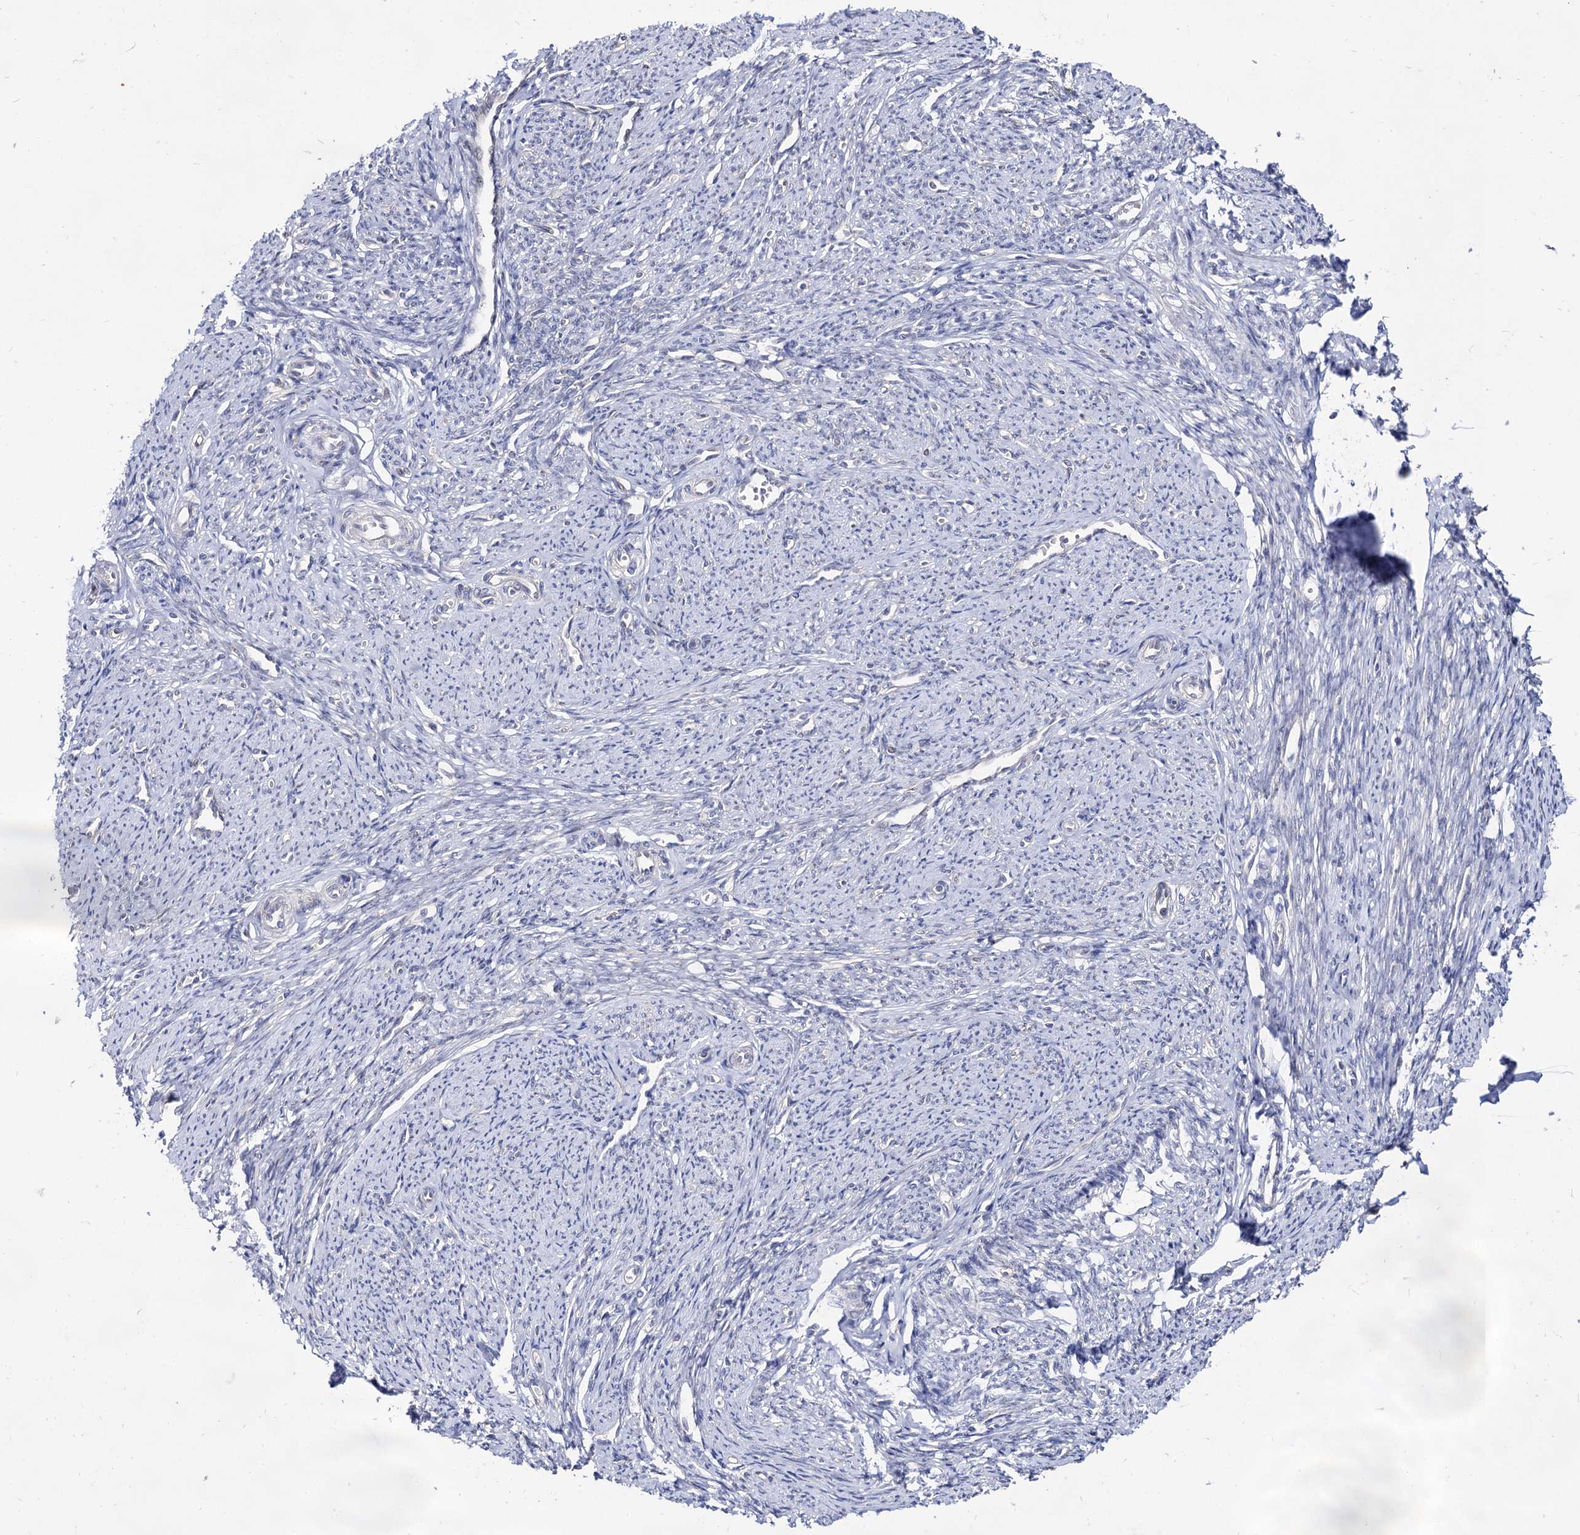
{"staining": {"intensity": "negative", "quantity": "none", "location": "none"}, "tissue": "smooth muscle", "cell_type": "Smooth muscle cells", "image_type": "normal", "snomed": [{"axis": "morphology", "description": "Normal tissue, NOS"}, {"axis": "topography", "description": "Smooth muscle"}, {"axis": "topography", "description": "Uterus"}], "caption": "Smooth muscle cells show no significant staining in normal smooth muscle. (DAB (3,3'-diaminobenzidine) immunohistochemistry (IHC), high magnification).", "gene": "ARFIP2", "patient": {"sex": "female", "age": 59}}